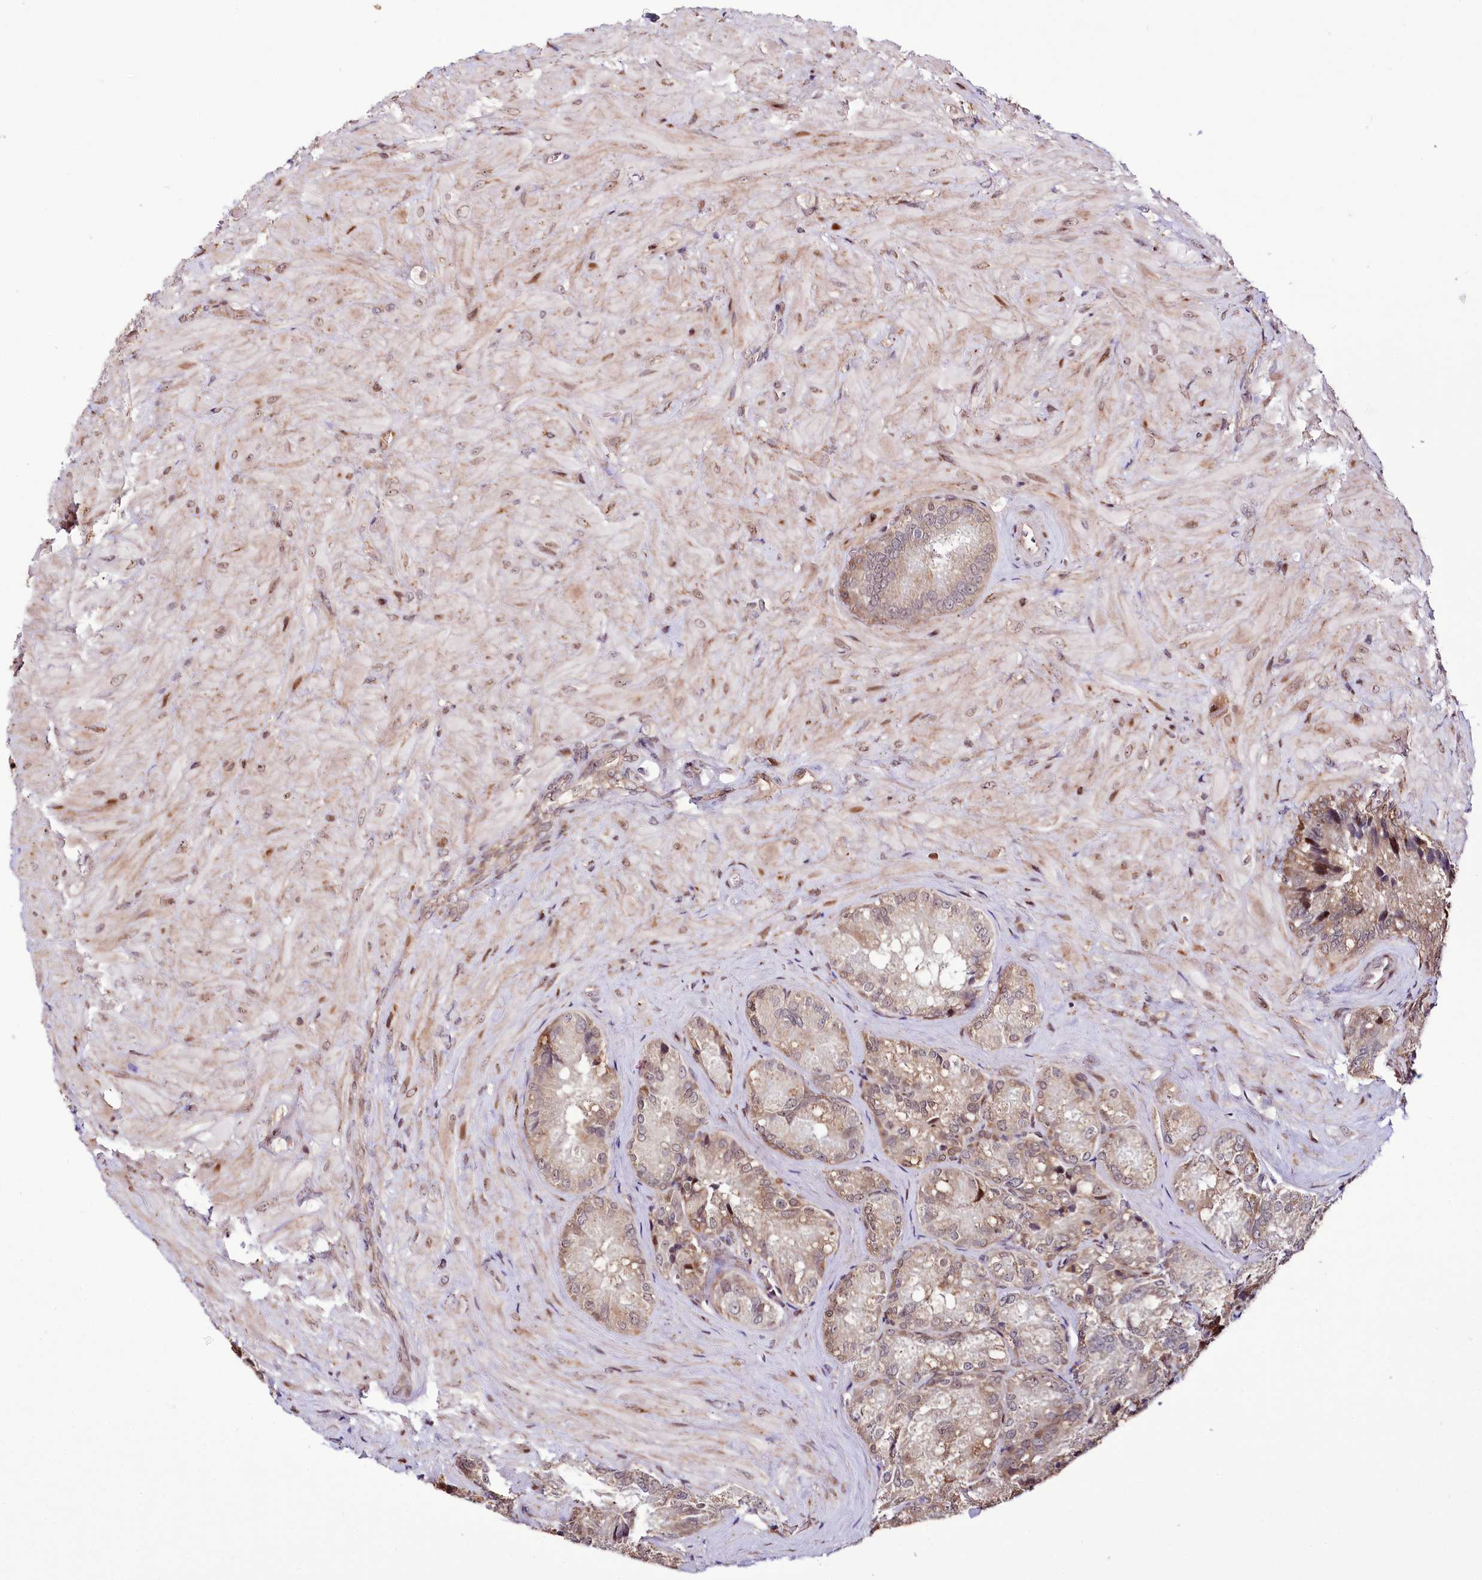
{"staining": {"intensity": "moderate", "quantity": "<25%", "location": "cytoplasmic/membranous,nuclear"}, "tissue": "seminal vesicle", "cell_type": "Glandular cells", "image_type": "normal", "snomed": [{"axis": "morphology", "description": "Normal tissue, NOS"}, {"axis": "topography", "description": "Seminal veicle"}], "caption": "Glandular cells demonstrate low levels of moderate cytoplasmic/membranous,nuclear expression in approximately <25% of cells in benign human seminal vesicle. The staining was performed using DAB (3,3'-diaminobenzidine) to visualize the protein expression in brown, while the nuclei were stained in blue with hematoxylin (Magnification: 20x).", "gene": "CUTC", "patient": {"sex": "male", "age": 62}}